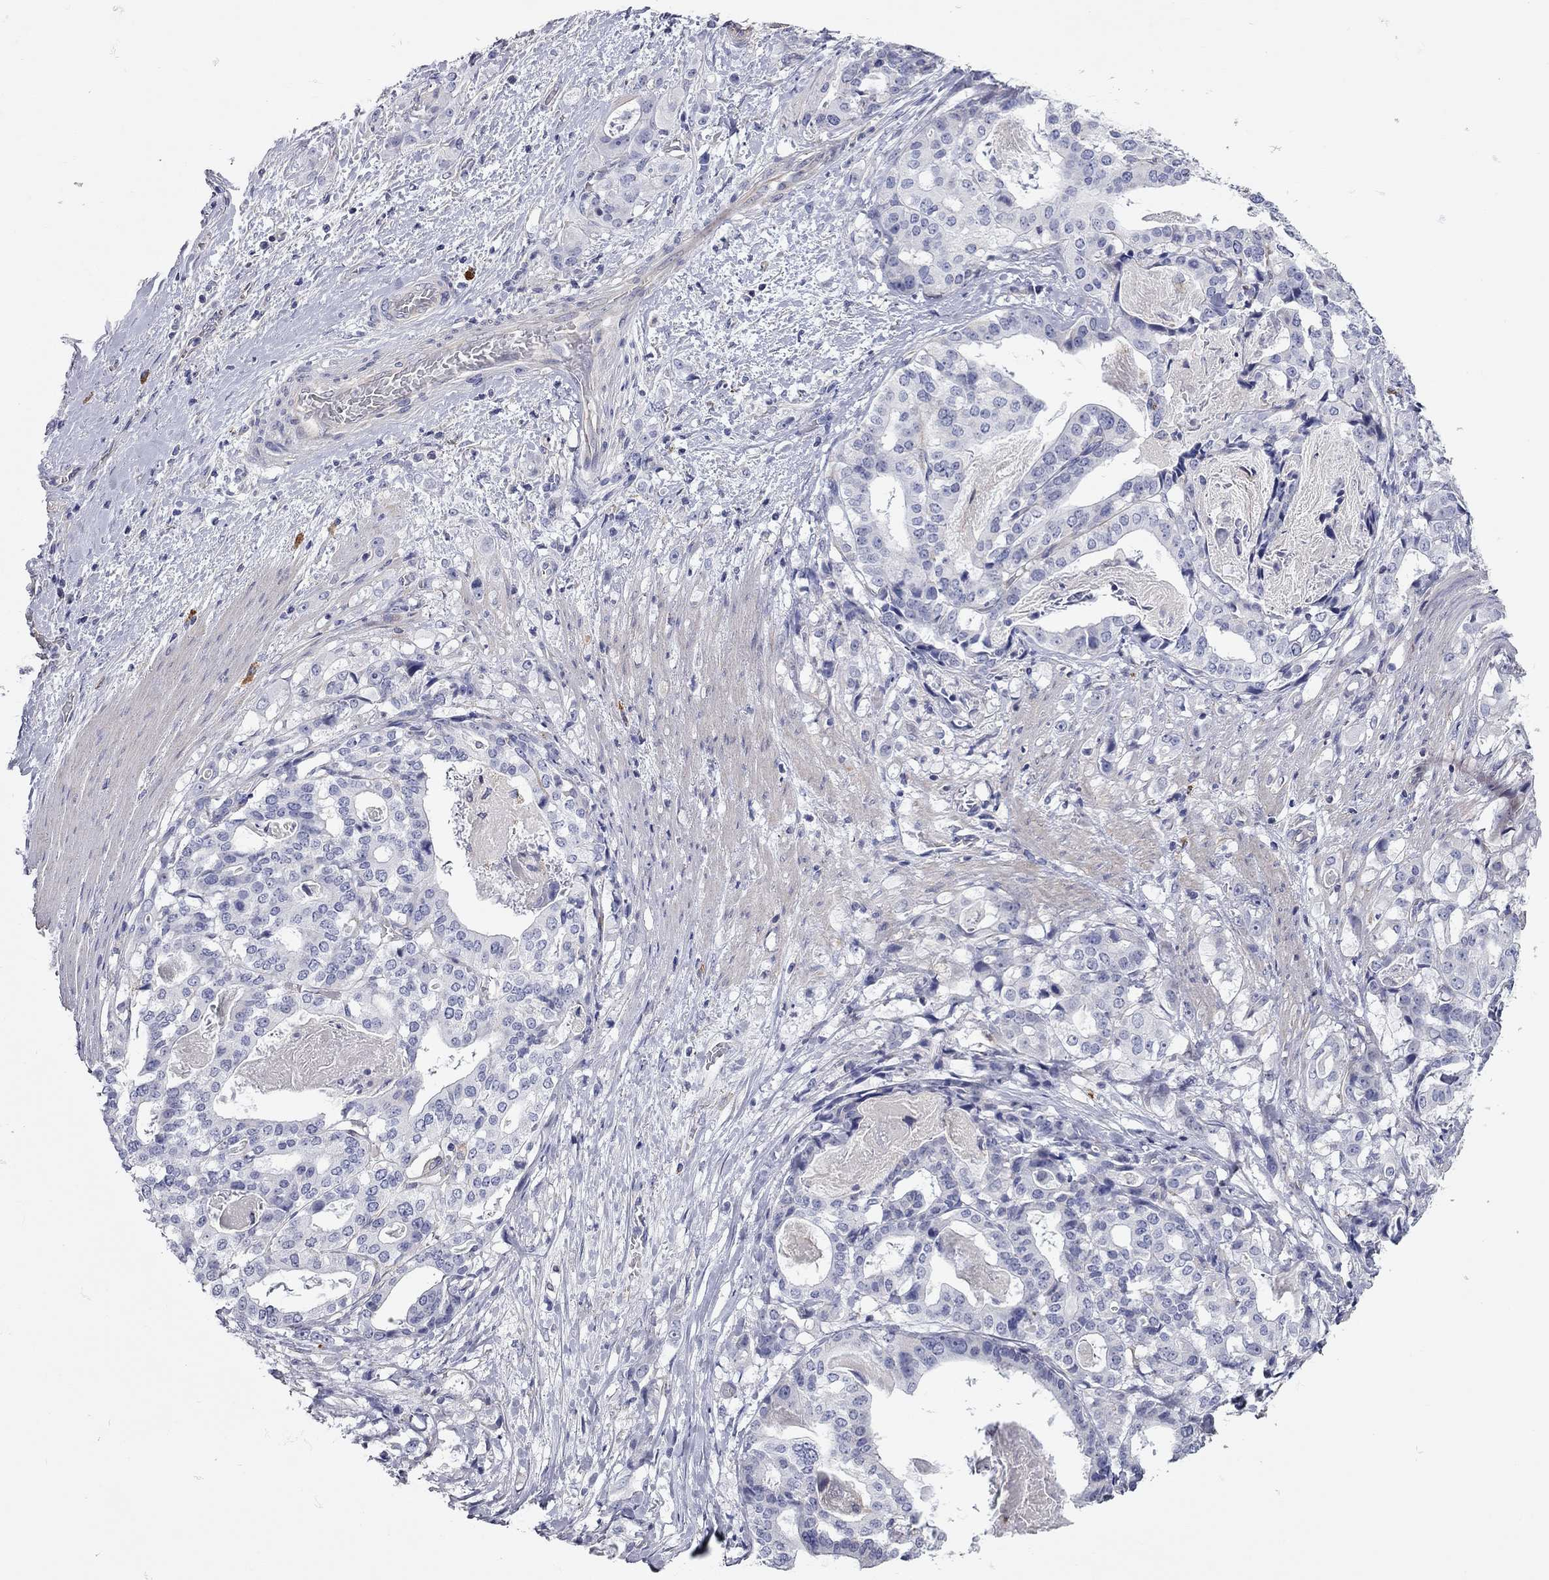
{"staining": {"intensity": "negative", "quantity": "none", "location": "none"}, "tissue": "stomach cancer", "cell_type": "Tumor cells", "image_type": "cancer", "snomed": [{"axis": "morphology", "description": "Adenocarcinoma, NOS"}, {"axis": "topography", "description": "Stomach"}], "caption": "DAB immunohistochemical staining of stomach adenocarcinoma reveals no significant expression in tumor cells. (Stains: DAB (3,3'-diaminobenzidine) immunohistochemistry with hematoxylin counter stain, Microscopy: brightfield microscopy at high magnification).", "gene": "C10orf90", "patient": {"sex": "male", "age": 48}}